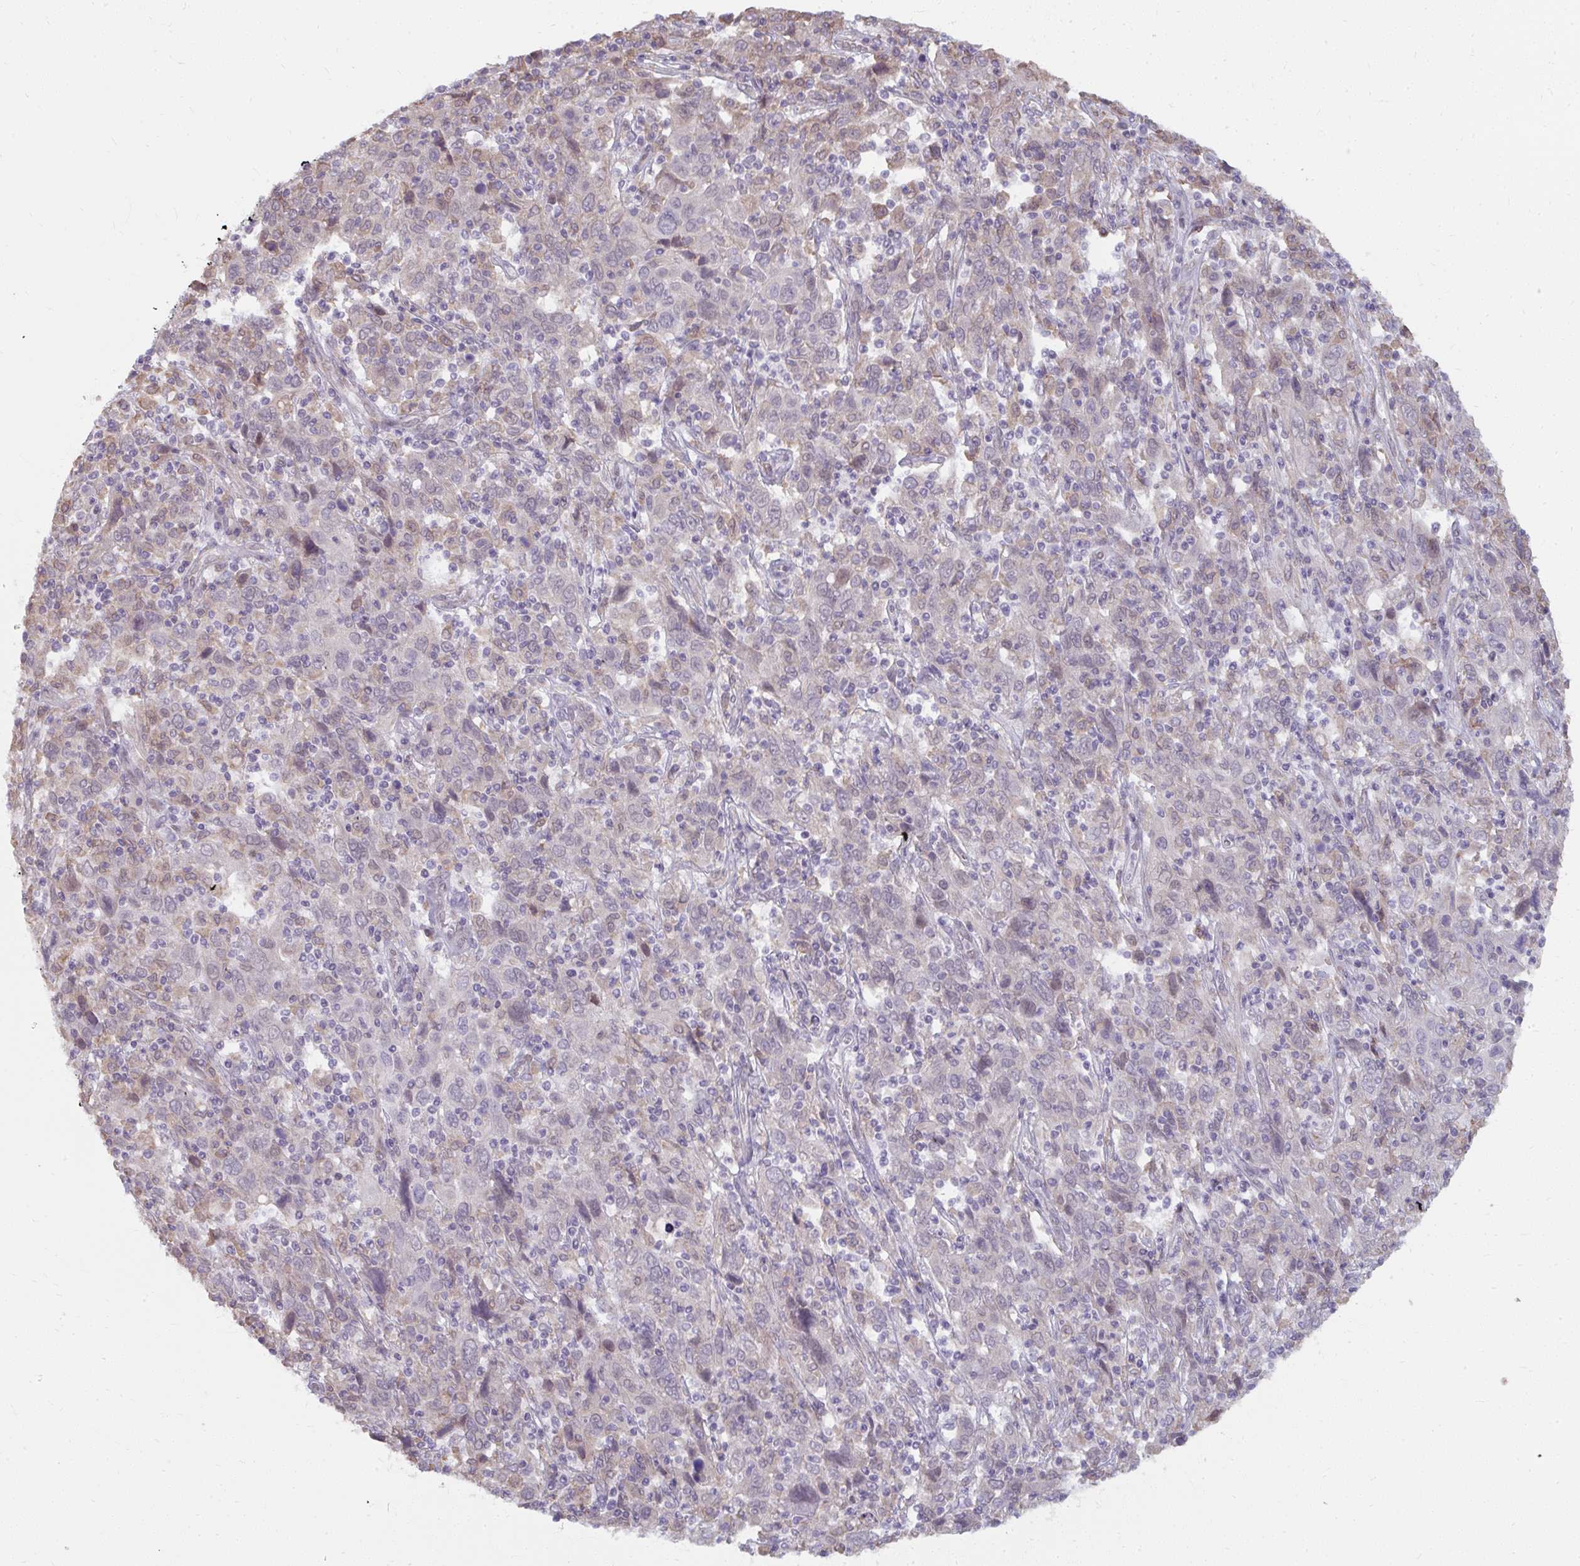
{"staining": {"intensity": "negative", "quantity": "none", "location": "none"}, "tissue": "cervical cancer", "cell_type": "Tumor cells", "image_type": "cancer", "snomed": [{"axis": "morphology", "description": "Squamous cell carcinoma, NOS"}, {"axis": "topography", "description": "Cervix"}], "caption": "This image is of cervical squamous cell carcinoma stained with IHC to label a protein in brown with the nuclei are counter-stained blue. There is no positivity in tumor cells.", "gene": "NMNAT1", "patient": {"sex": "female", "age": 46}}